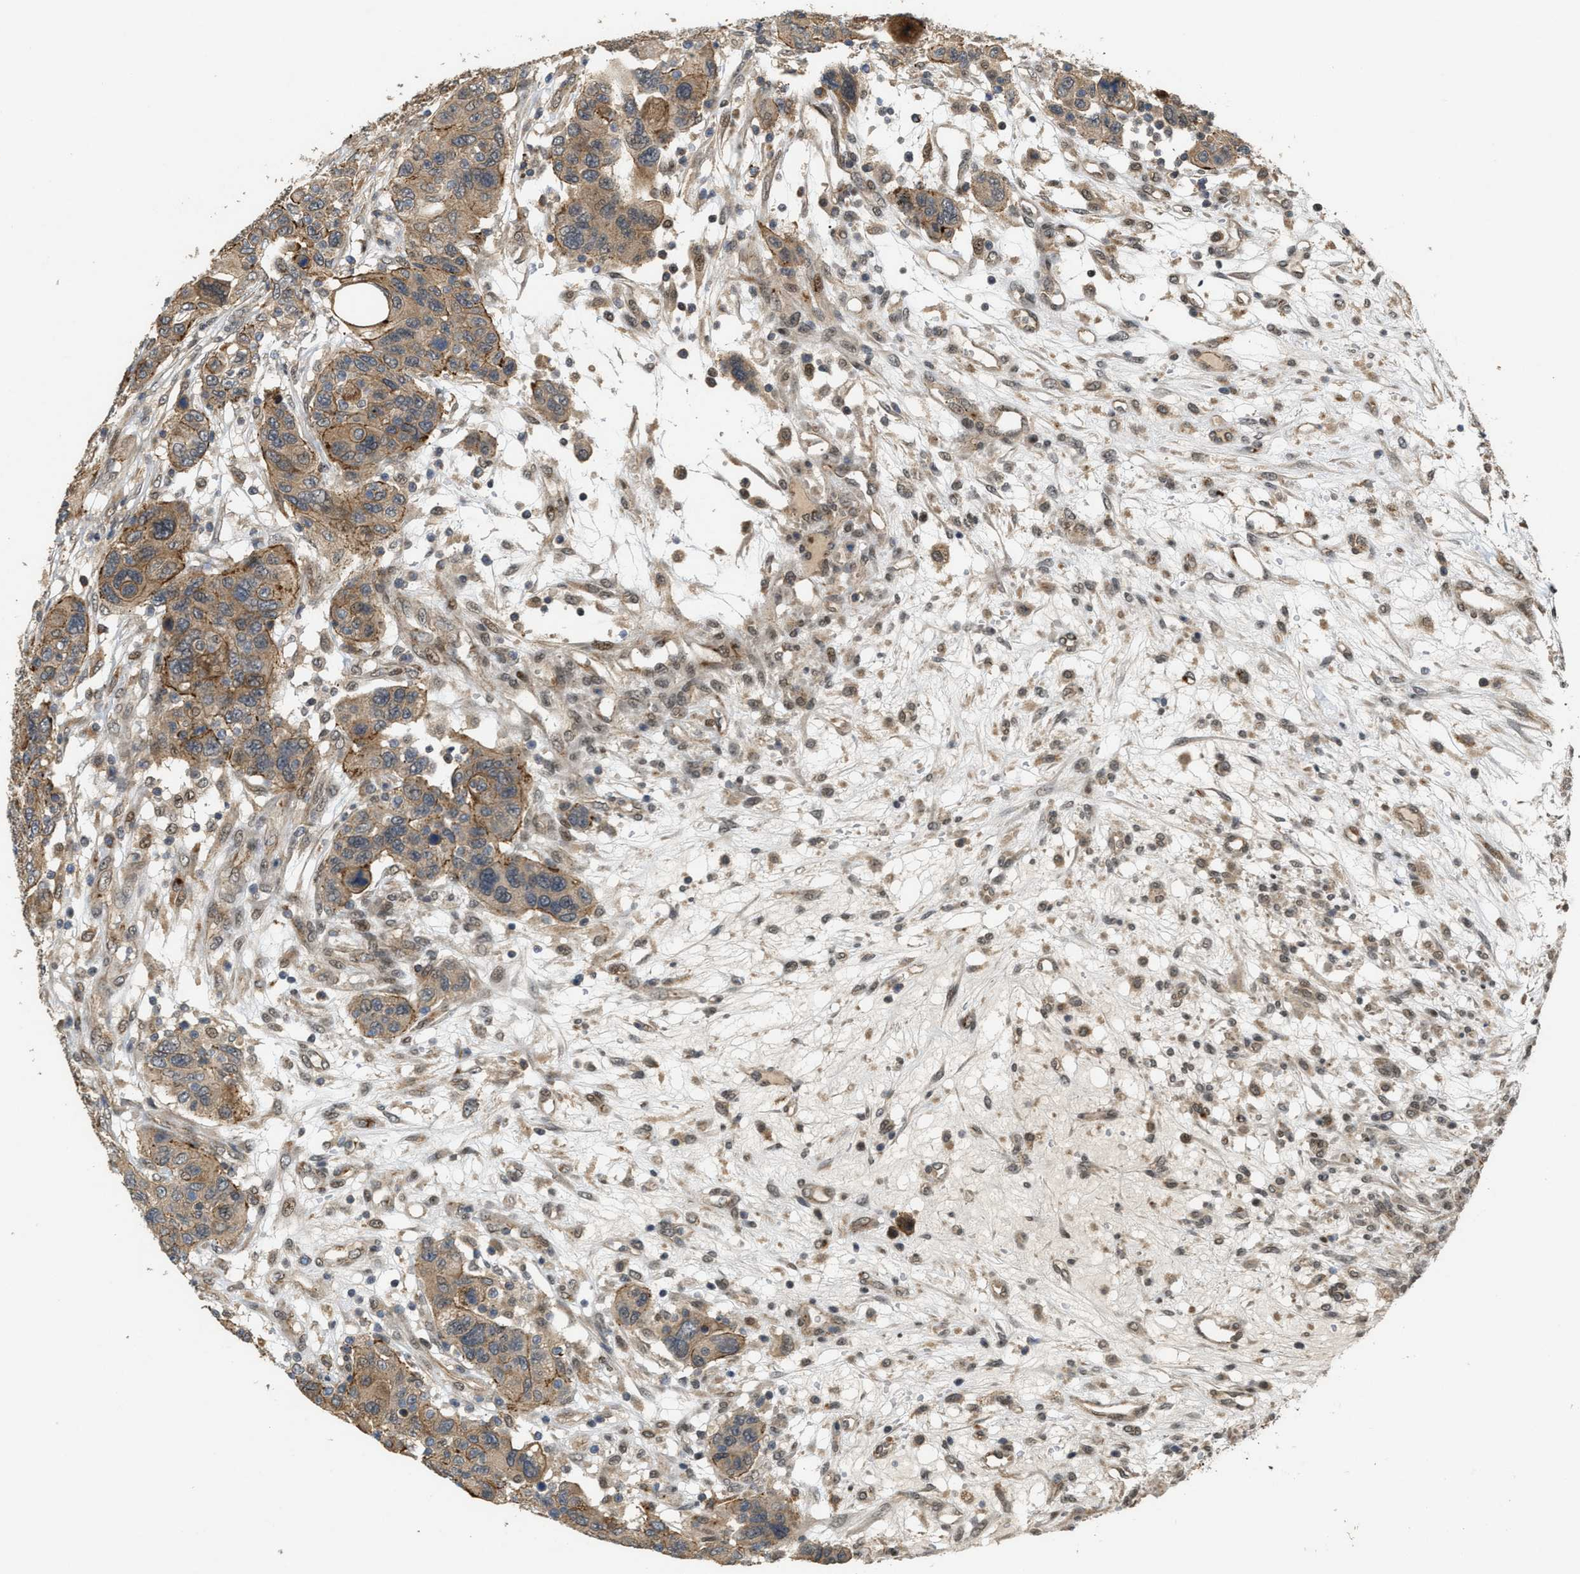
{"staining": {"intensity": "moderate", "quantity": ">75%", "location": "cytoplasmic/membranous"}, "tissue": "breast cancer", "cell_type": "Tumor cells", "image_type": "cancer", "snomed": [{"axis": "morphology", "description": "Duct carcinoma"}, {"axis": "topography", "description": "Breast"}], "caption": "Immunohistochemistry of human breast cancer exhibits medium levels of moderate cytoplasmic/membranous expression in about >75% of tumor cells.", "gene": "DPF2", "patient": {"sex": "female", "age": 37}}